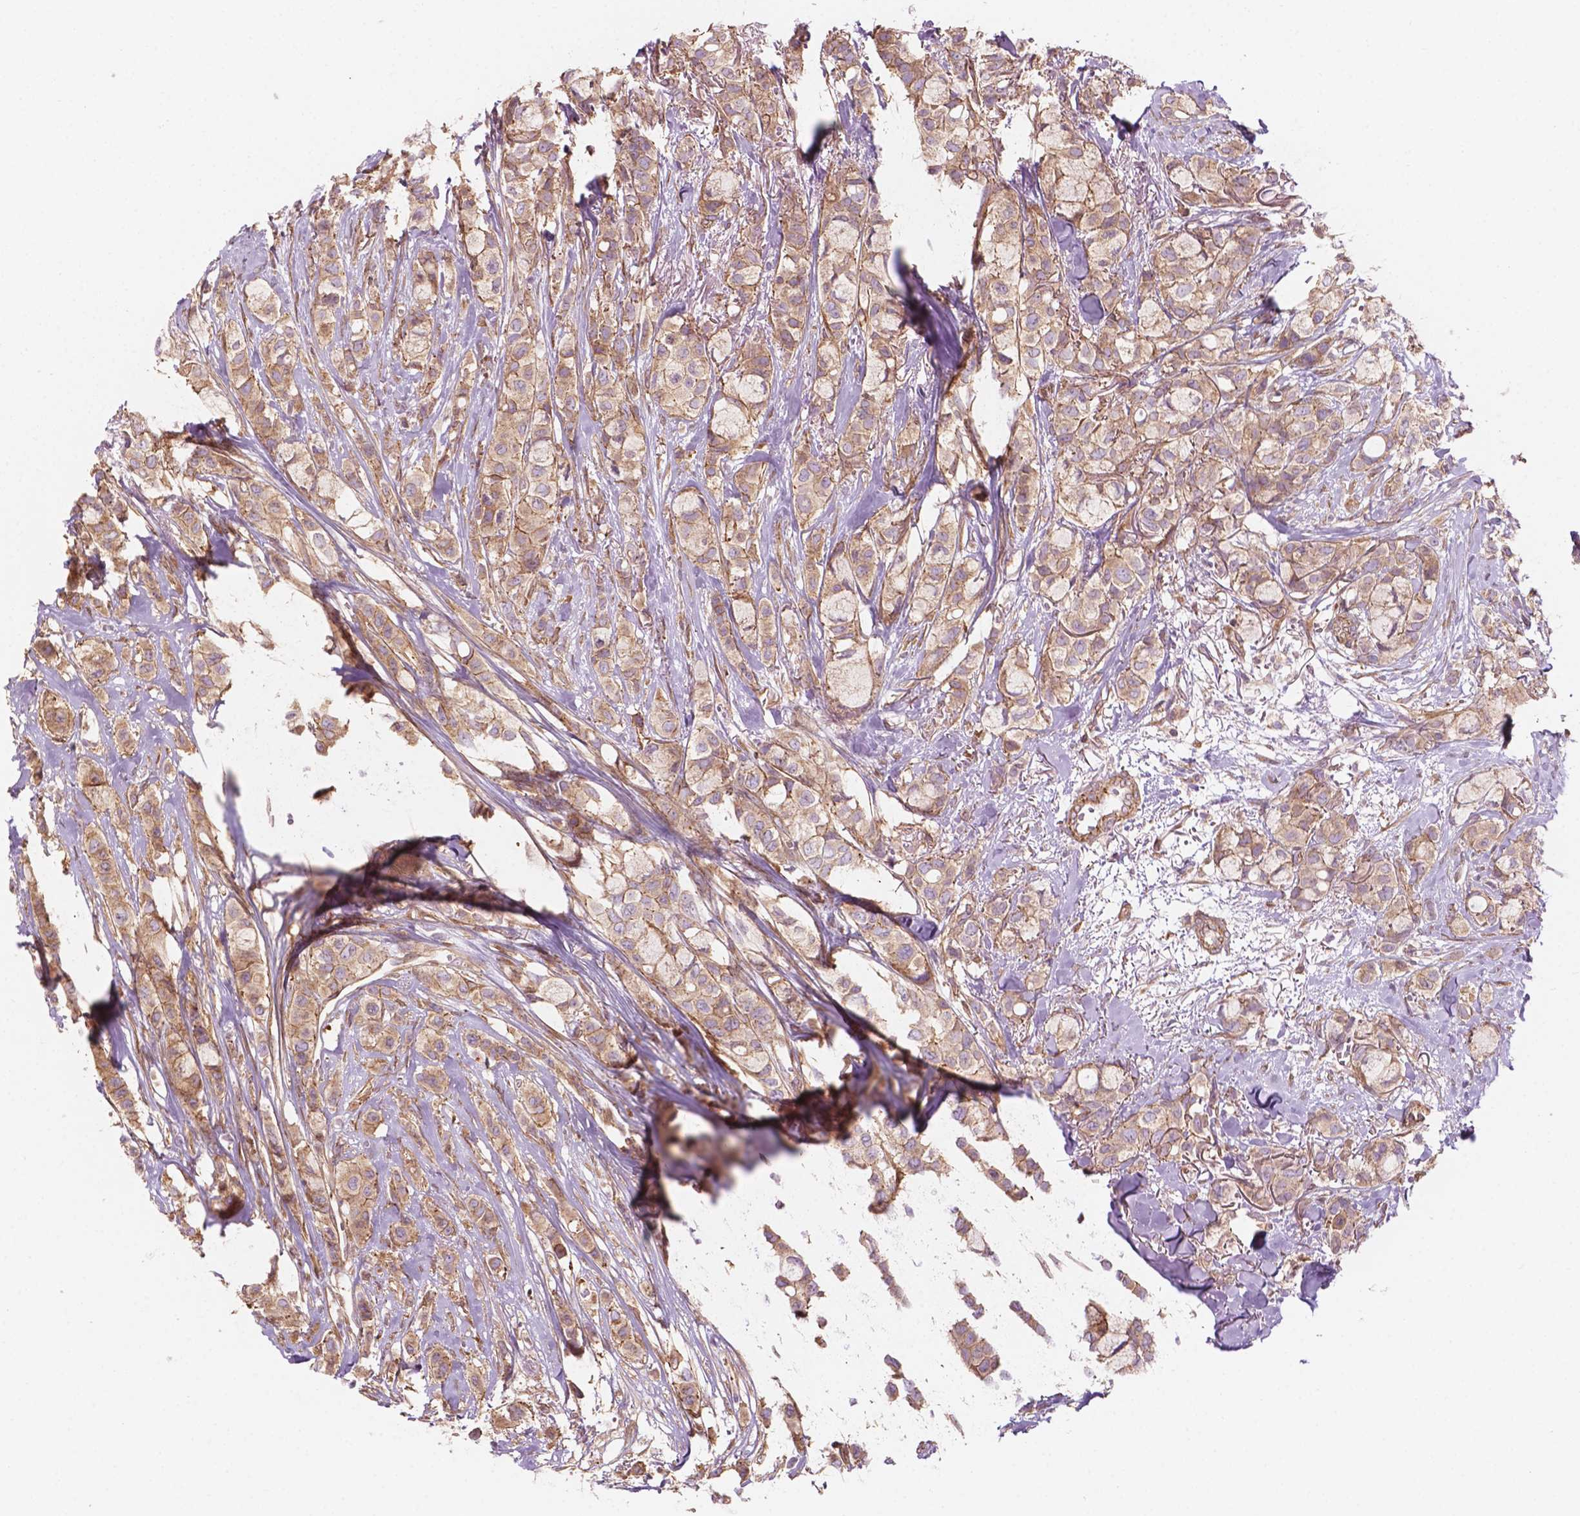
{"staining": {"intensity": "weak", "quantity": ">75%", "location": "cytoplasmic/membranous"}, "tissue": "breast cancer", "cell_type": "Tumor cells", "image_type": "cancer", "snomed": [{"axis": "morphology", "description": "Duct carcinoma"}, {"axis": "topography", "description": "Breast"}], "caption": "Infiltrating ductal carcinoma (breast) stained with immunohistochemistry (IHC) demonstrates weak cytoplasmic/membranous staining in about >75% of tumor cells.", "gene": "SURF4", "patient": {"sex": "female", "age": 85}}